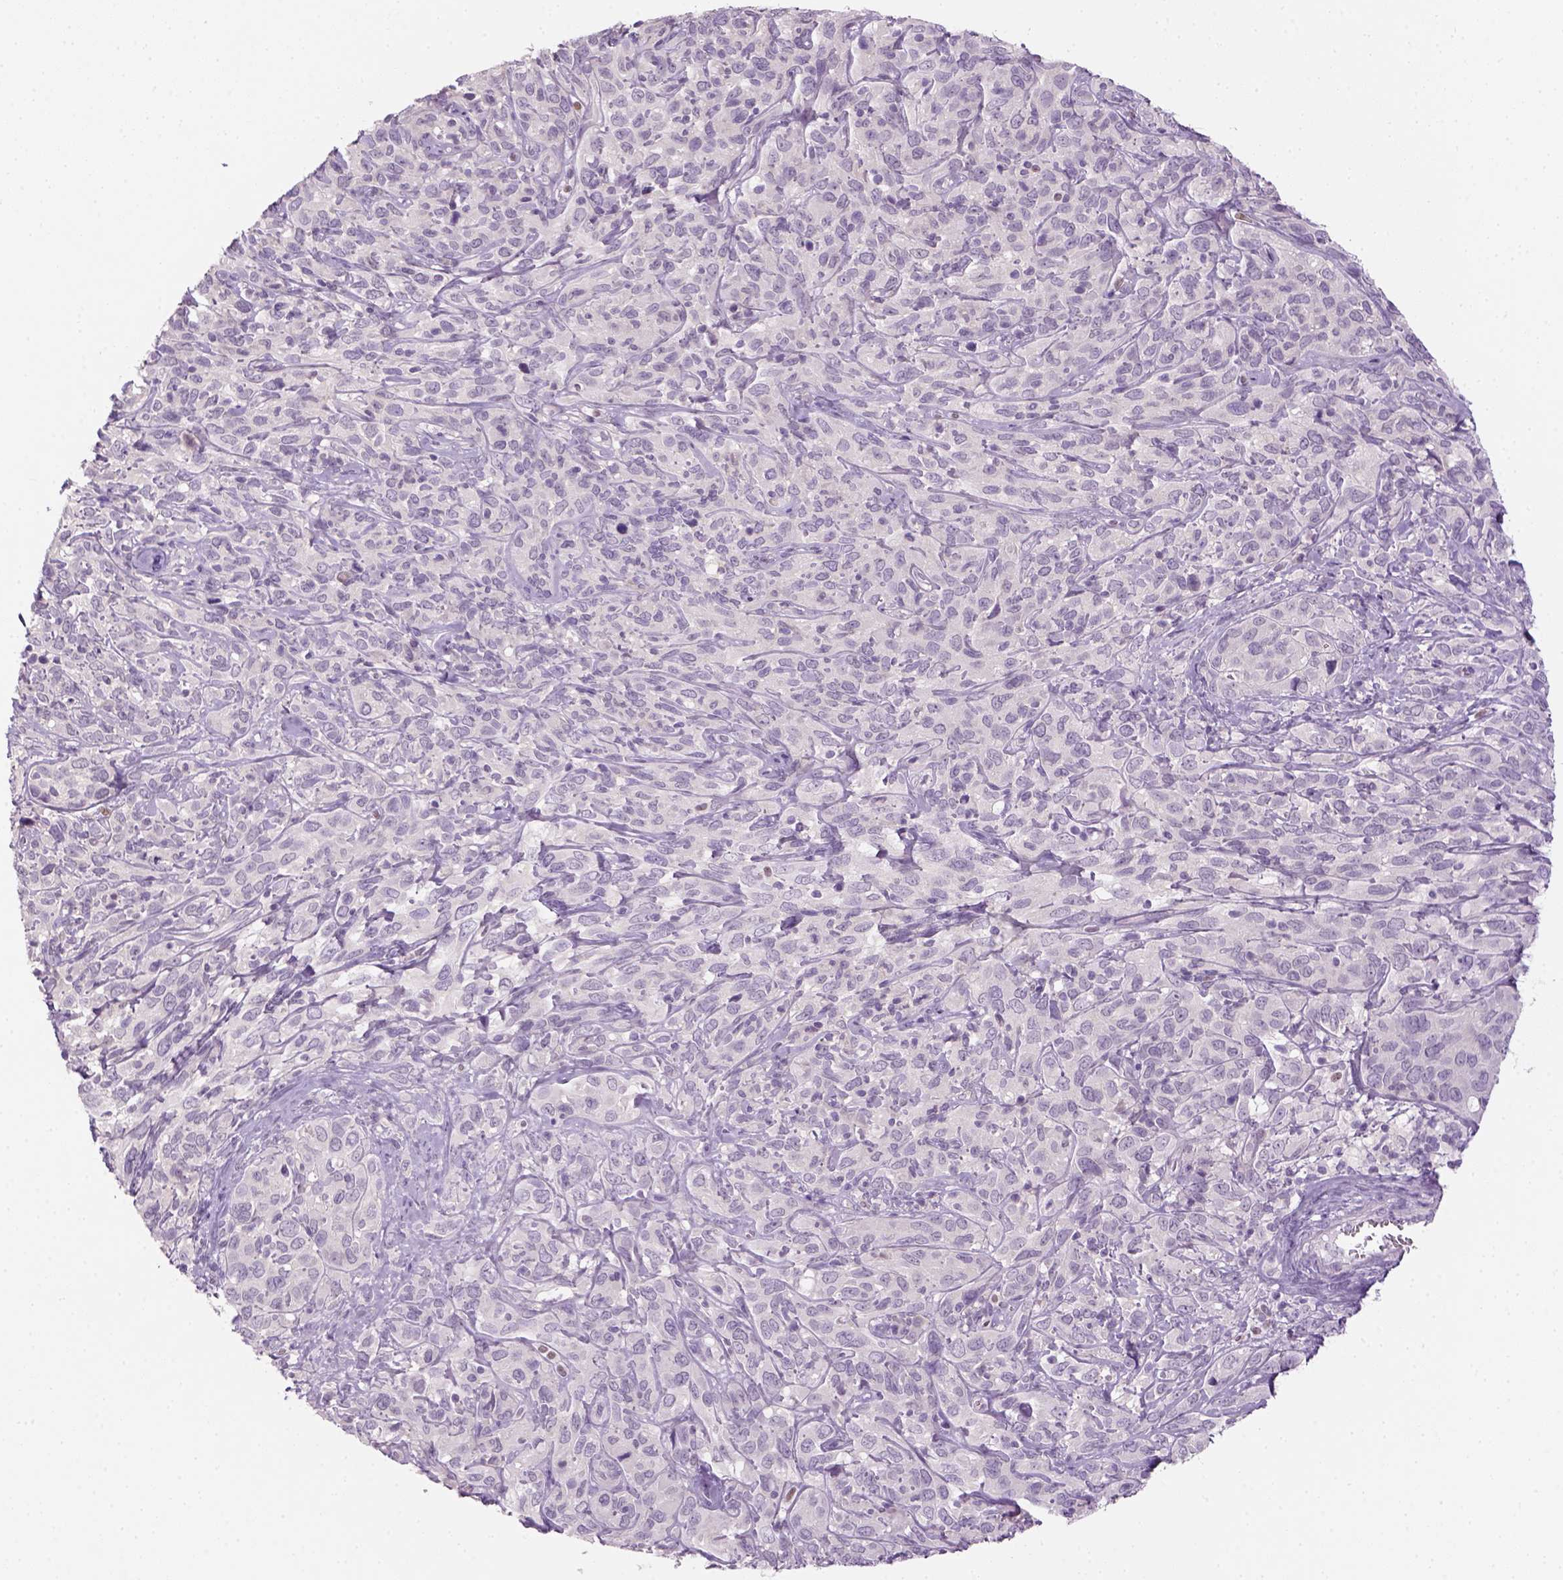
{"staining": {"intensity": "negative", "quantity": "none", "location": "none"}, "tissue": "cervical cancer", "cell_type": "Tumor cells", "image_type": "cancer", "snomed": [{"axis": "morphology", "description": "Normal tissue, NOS"}, {"axis": "morphology", "description": "Squamous cell carcinoma, NOS"}, {"axis": "topography", "description": "Cervix"}], "caption": "High power microscopy histopathology image of an immunohistochemistry (IHC) histopathology image of cervical cancer, revealing no significant positivity in tumor cells.", "gene": "GFI1B", "patient": {"sex": "female", "age": 51}}